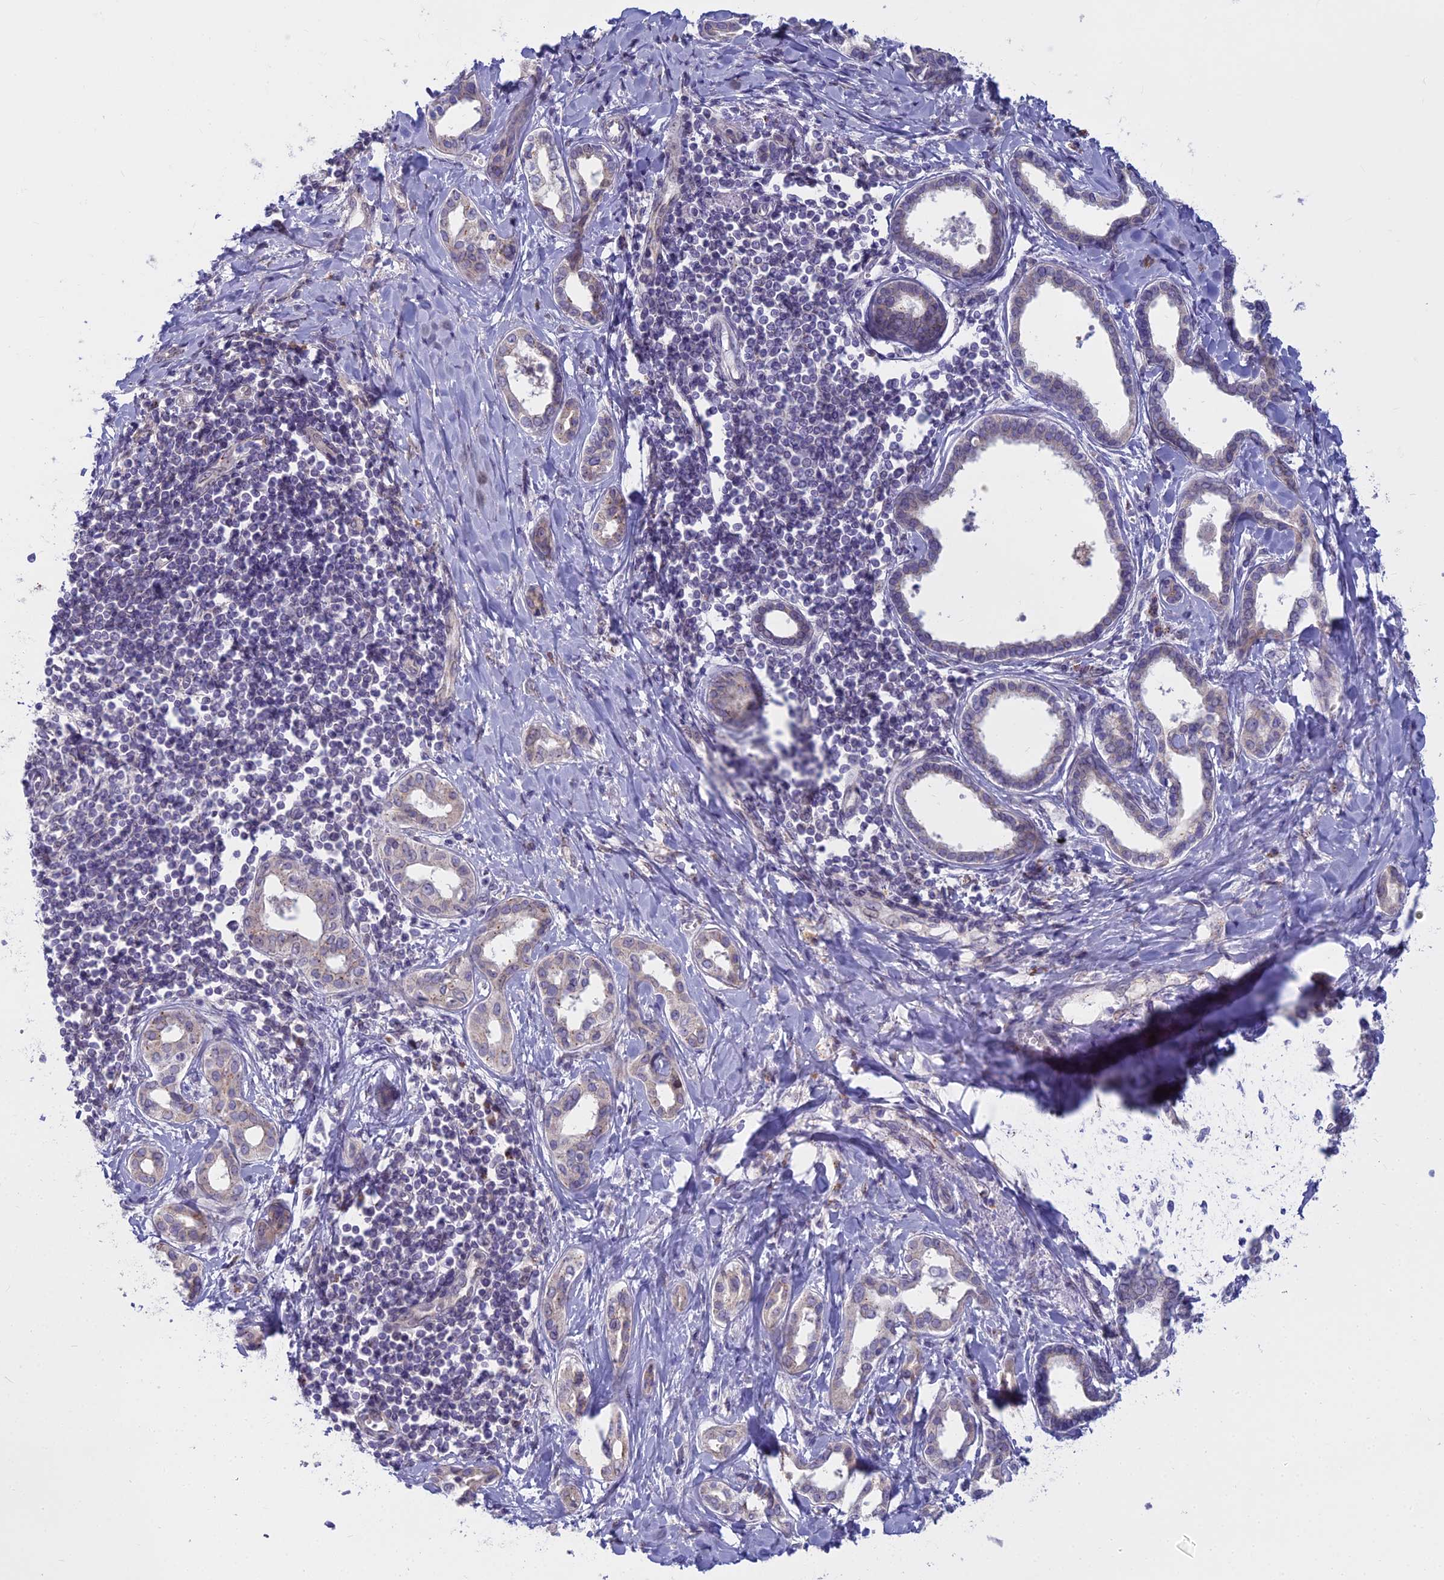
{"staining": {"intensity": "negative", "quantity": "none", "location": "none"}, "tissue": "liver cancer", "cell_type": "Tumor cells", "image_type": "cancer", "snomed": [{"axis": "morphology", "description": "Cholangiocarcinoma"}, {"axis": "topography", "description": "Liver"}], "caption": "A high-resolution image shows IHC staining of cholangiocarcinoma (liver), which shows no significant positivity in tumor cells.", "gene": "WDPCP", "patient": {"sex": "female", "age": 77}}